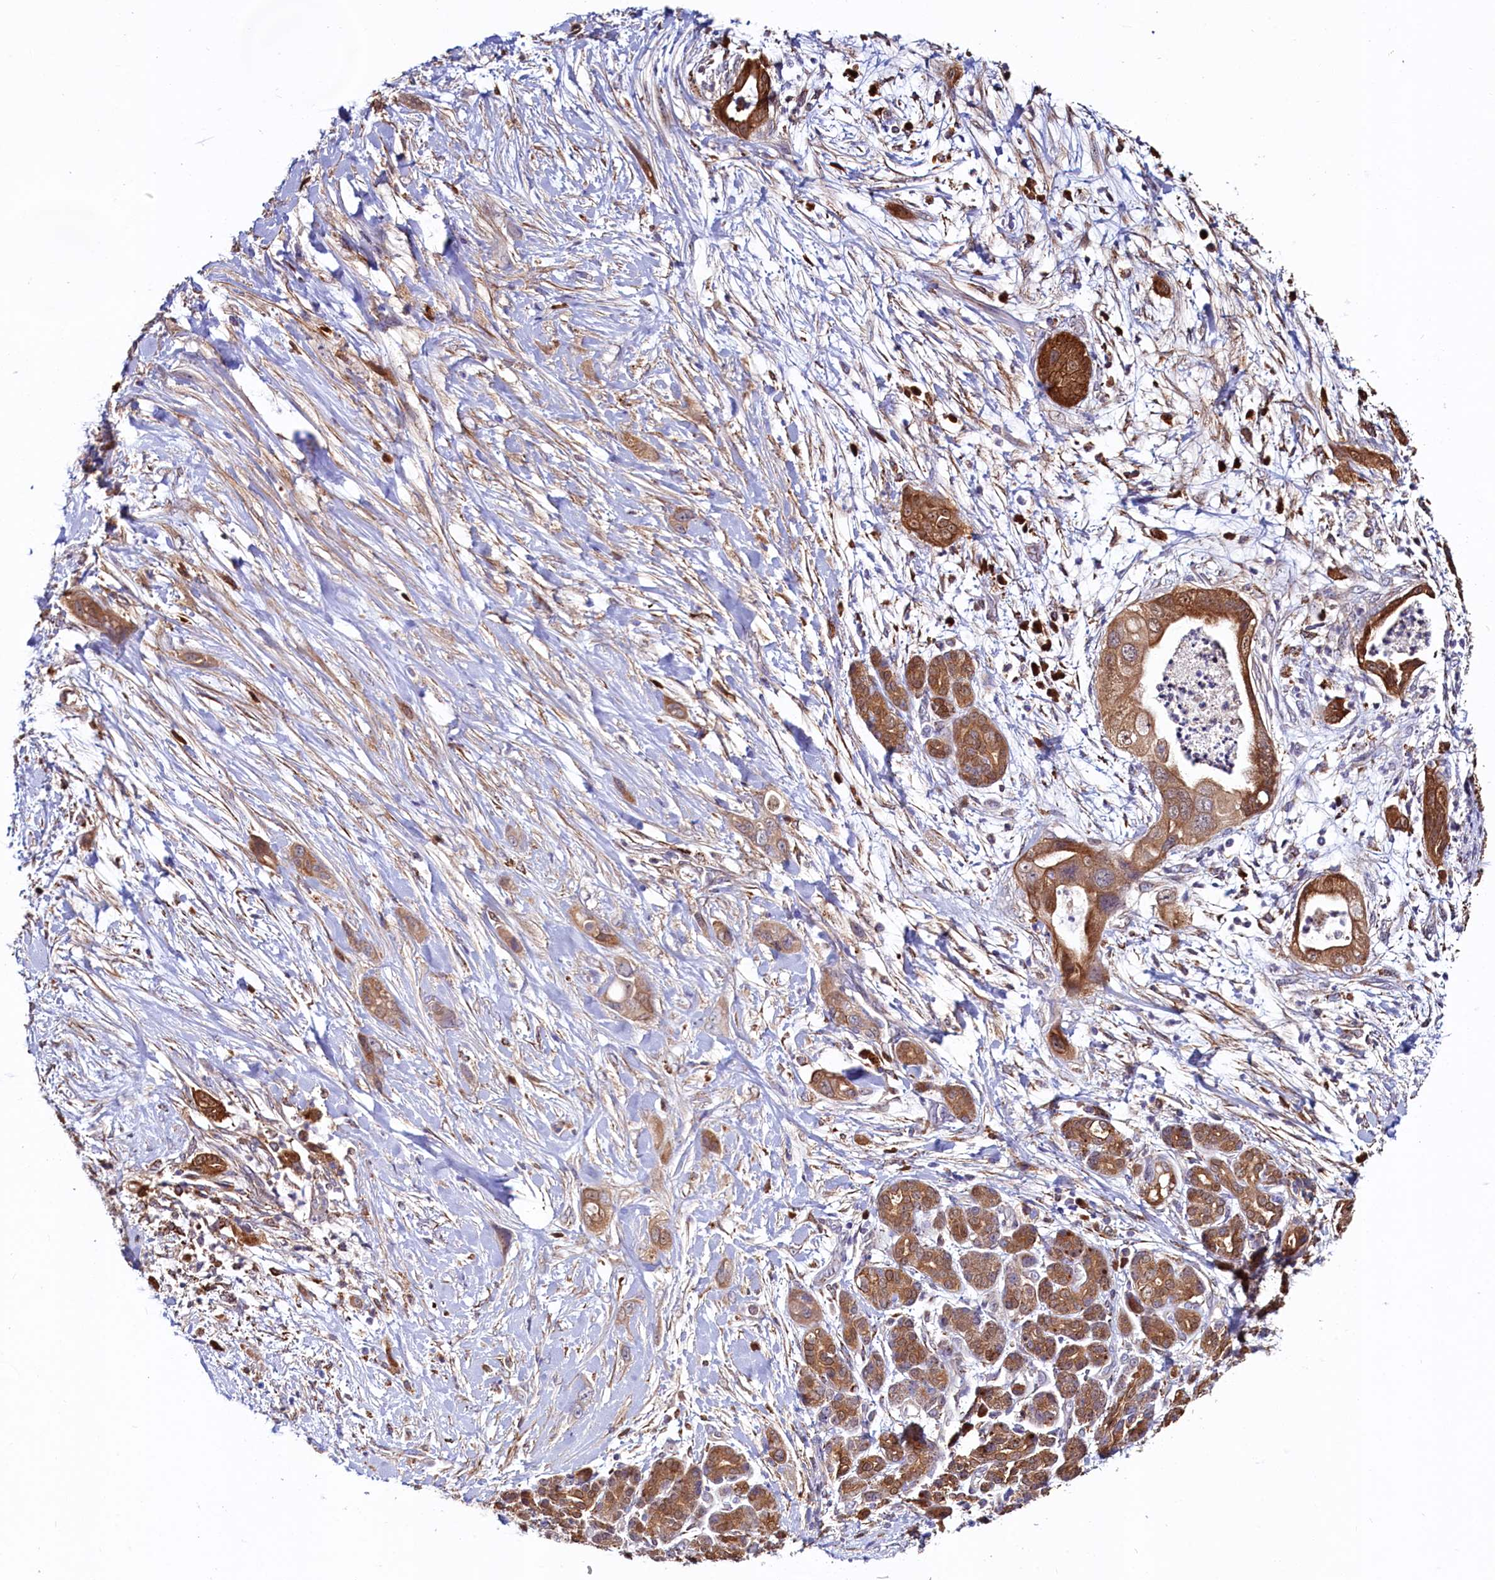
{"staining": {"intensity": "moderate", "quantity": ">75%", "location": "cytoplasmic/membranous"}, "tissue": "pancreatic cancer", "cell_type": "Tumor cells", "image_type": "cancer", "snomed": [{"axis": "morphology", "description": "Adenocarcinoma, NOS"}, {"axis": "topography", "description": "Pancreas"}], "caption": "A medium amount of moderate cytoplasmic/membranous staining is appreciated in about >75% of tumor cells in pancreatic cancer (adenocarcinoma) tissue. The staining was performed using DAB (3,3'-diaminobenzidine) to visualize the protein expression in brown, while the nuclei were stained in blue with hematoxylin (Magnification: 20x).", "gene": "ASTE1", "patient": {"sex": "male", "age": 59}}